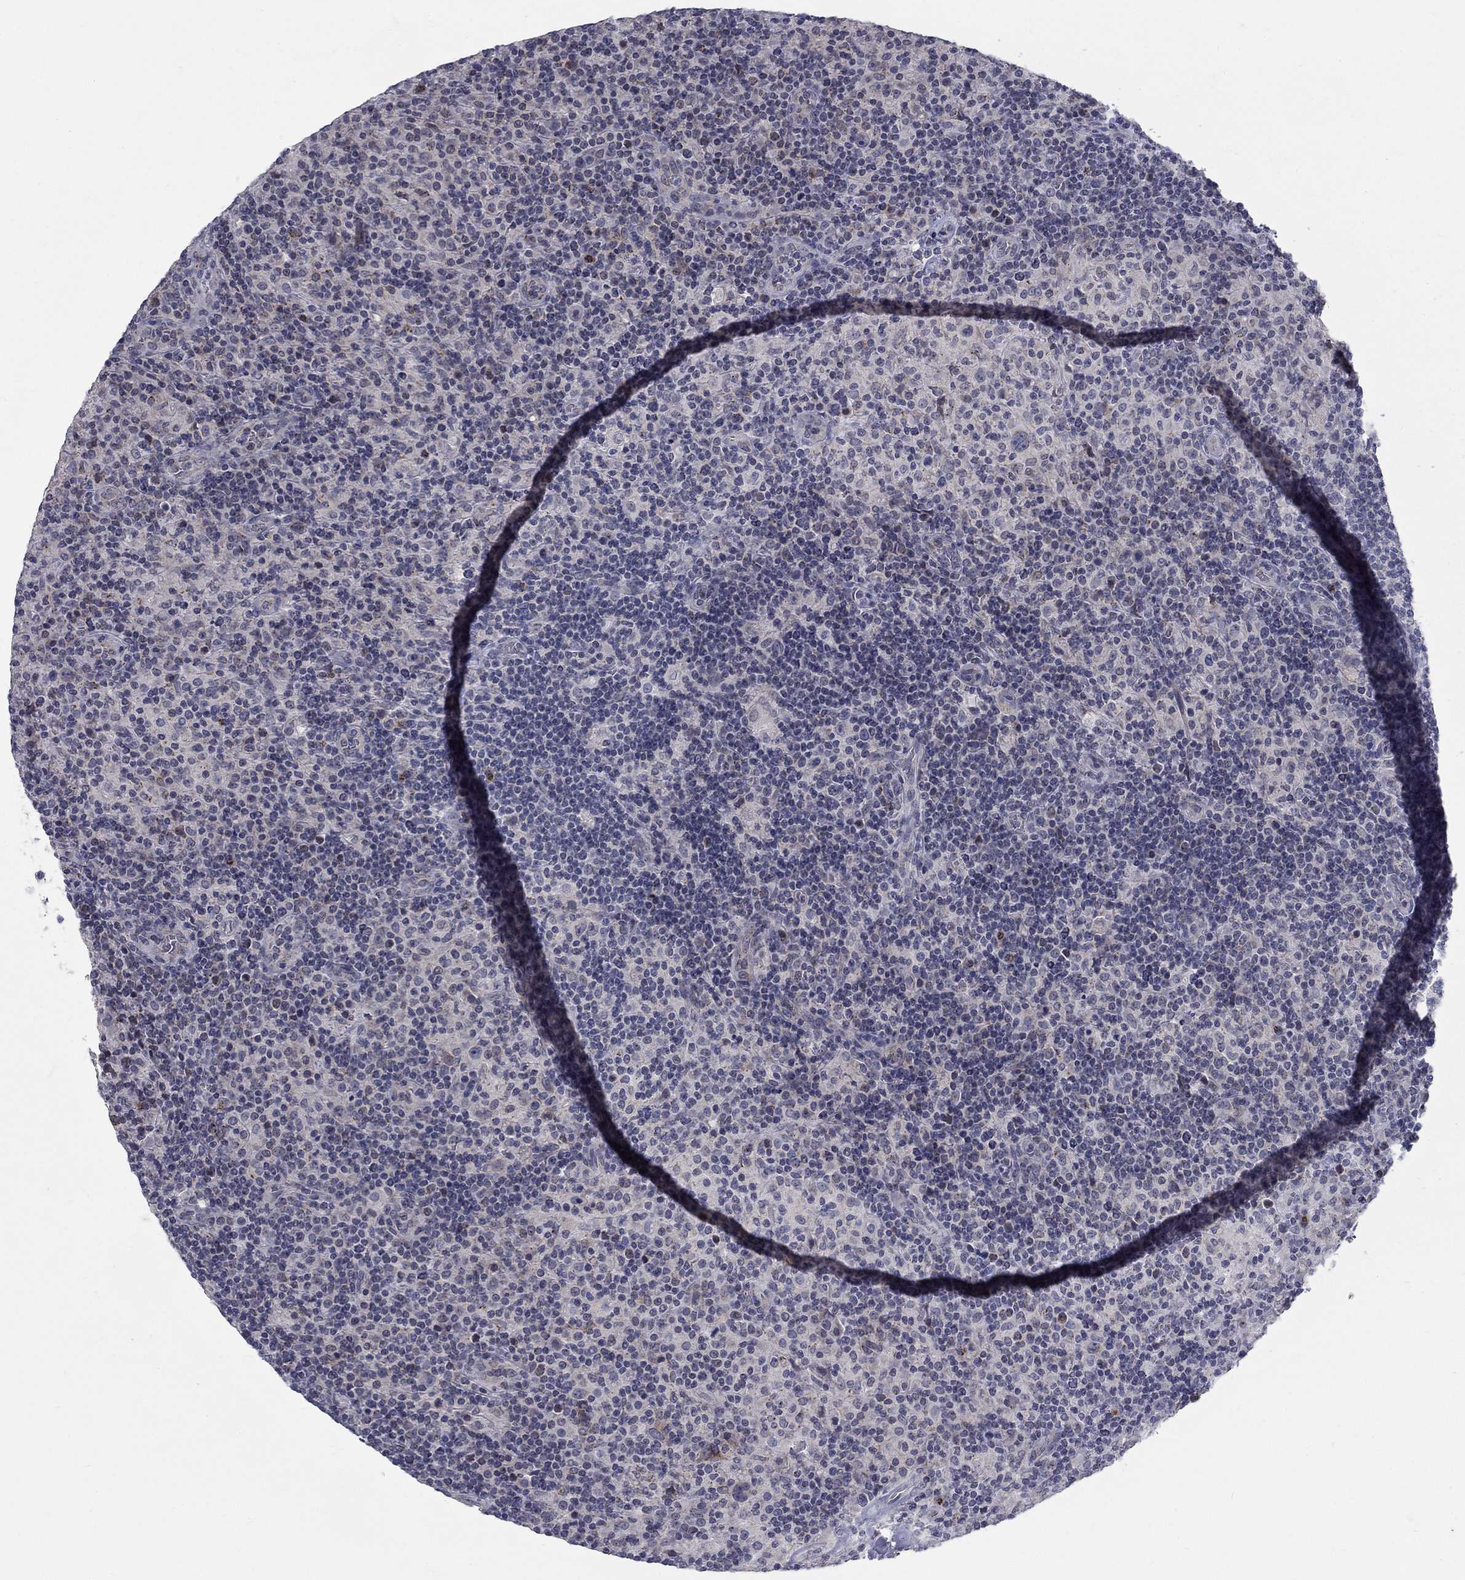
{"staining": {"intensity": "negative", "quantity": "none", "location": "none"}, "tissue": "lymphoma", "cell_type": "Tumor cells", "image_type": "cancer", "snomed": [{"axis": "morphology", "description": "Hodgkin's disease, NOS"}, {"axis": "topography", "description": "Lymph node"}], "caption": "Hodgkin's disease was stained to show a protein in brown. There is no significant positivity in tumor cells.", "gene": "PANK3", "patient": {"sex": "male", "age": 70}}